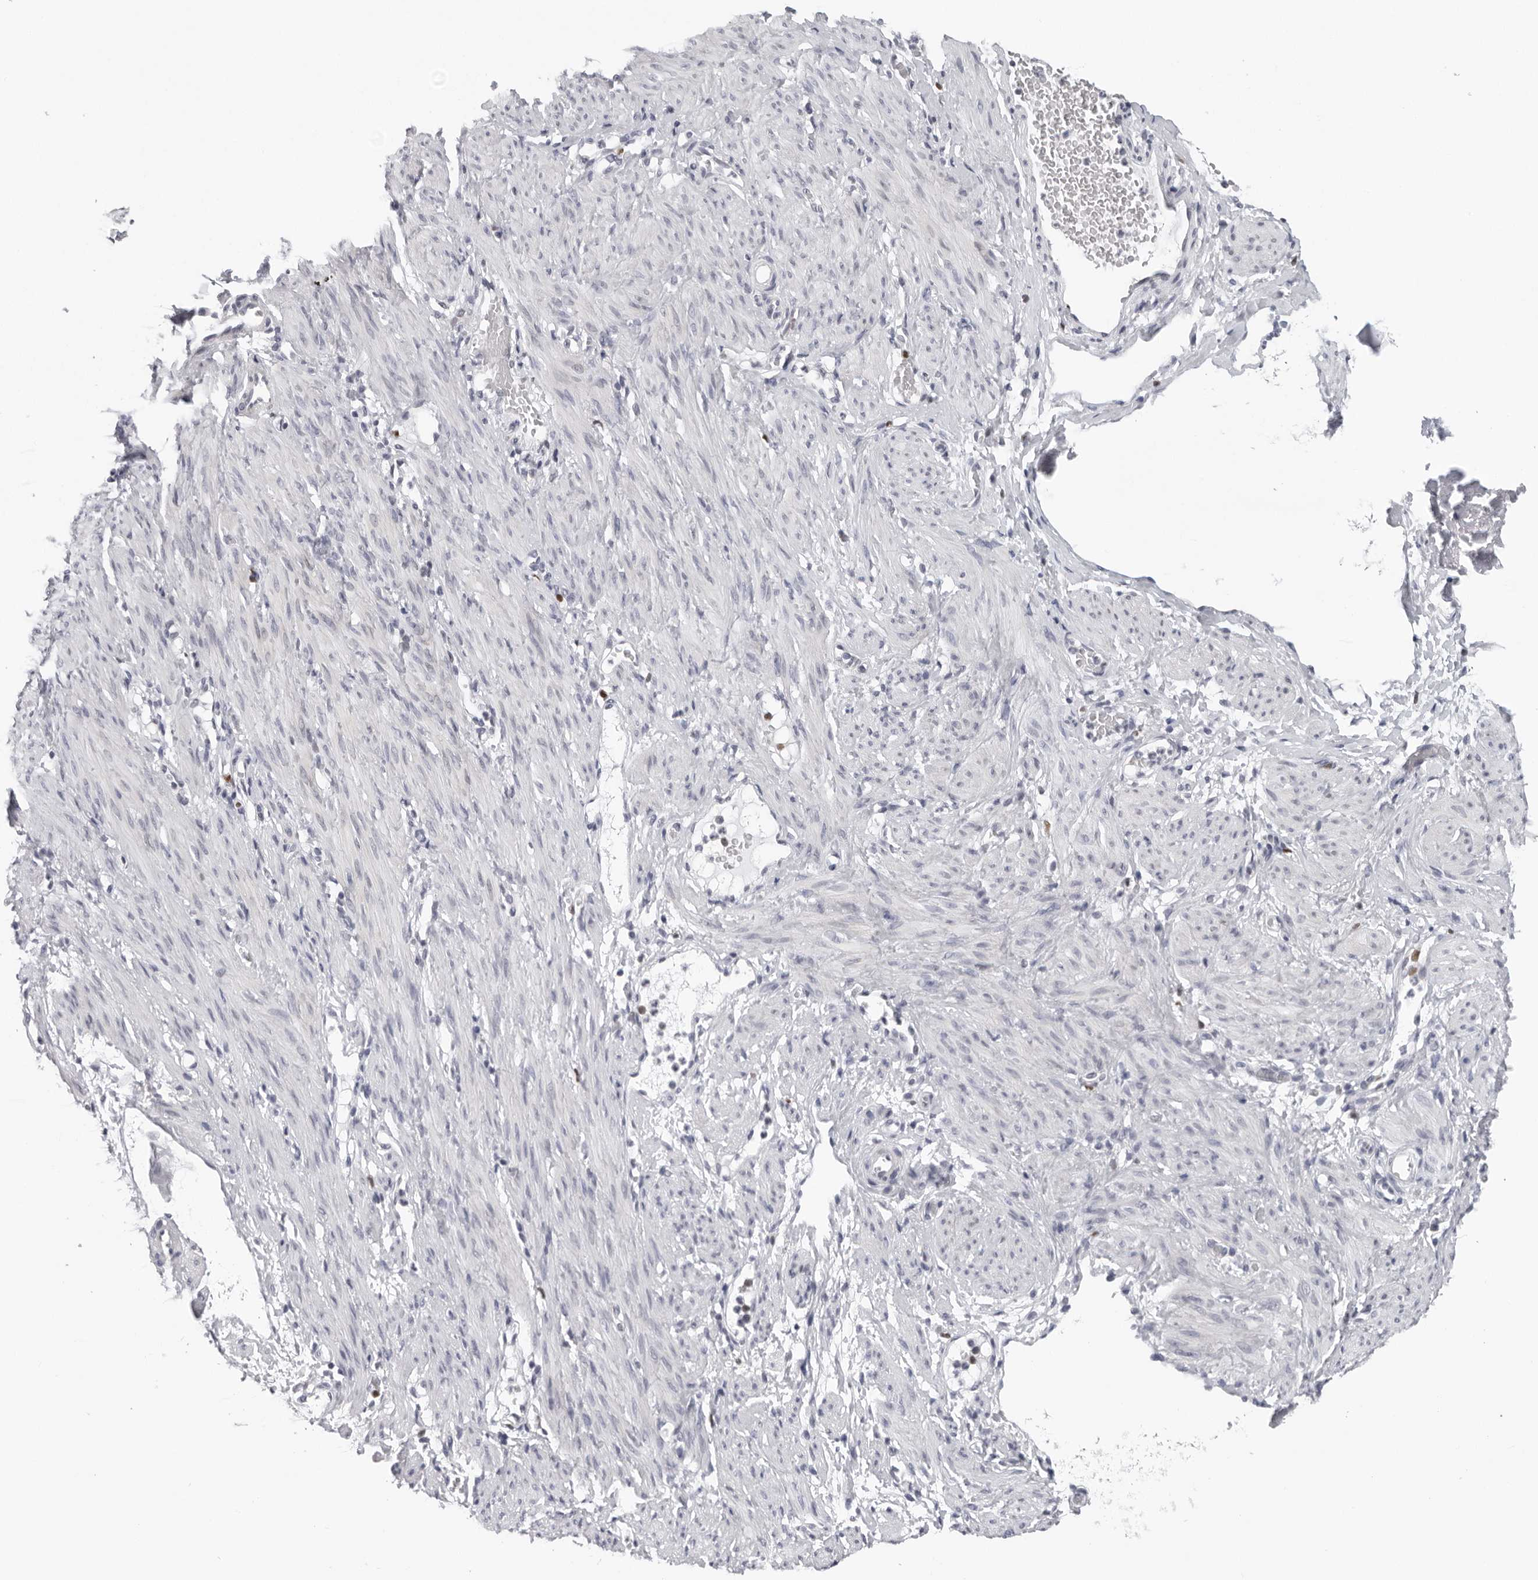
{"staining": {"intensity": "negative", "quantity": "none", "location": "none"}, "tissue": "adipose tissue", "cell_type": "Adipocytes", "image_type": "normal", "snomed": [{"axis": "morphology", "description": "Normal tissue, NOS"}, {"axis": "topography", "description": "Smooth muscle"}, {"axis": "topography", "description": "Peripheral nerve tissue"}], "caption": "Immunohistochemistry micrograph of normal adipose tissue: human adipose tissue stained with DAB displays no significant protein expression in adipocytes. (DAB IHC, high magnification).", "gene": "CPT2", "patient": {"sex": "female", "age": 39}}